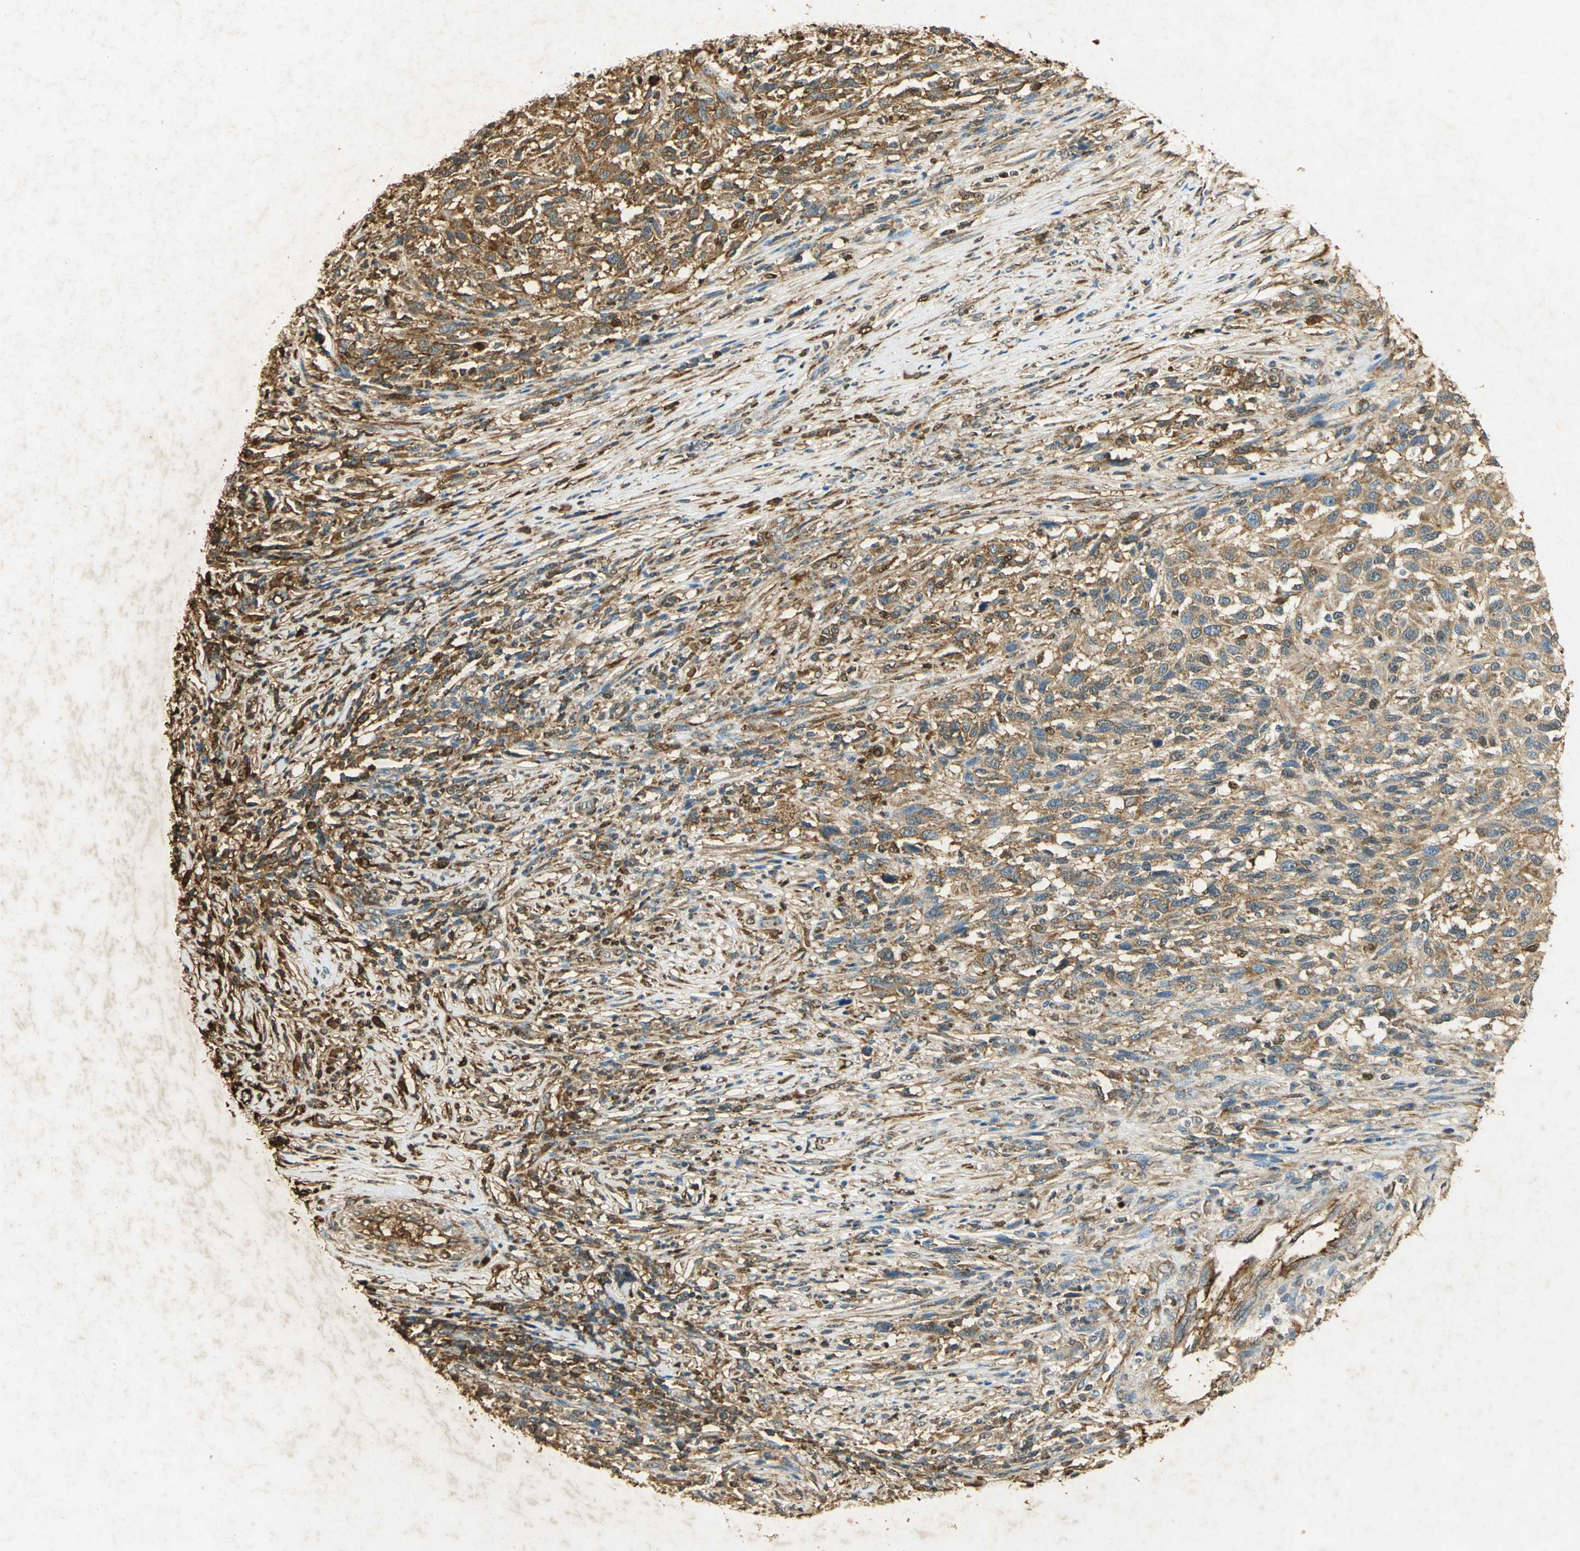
{"staining": {"intensity": "moderate", "quantity": ">75%", "location": "cytoplasmic/membranous"}, "tissue": "melanoma", "cell_type": "Tumor cells", "image_type": "cancer", "snomed": [{"axis": "morphology", "description": "Malignant melanoma, Metastatic site"}, {"axis": "topography", "description": "Lymph node"}], "caption": "Protein expression analysis of human malignant melanoma (metastatic site) reveals moderate cytoplasmic/membranous positivity in about >75% of tumor cells. (IHC, brightfield microscopy, high magnification).", "gene": "ANXA4", "patient": {"sex": "male", "age": 61}}